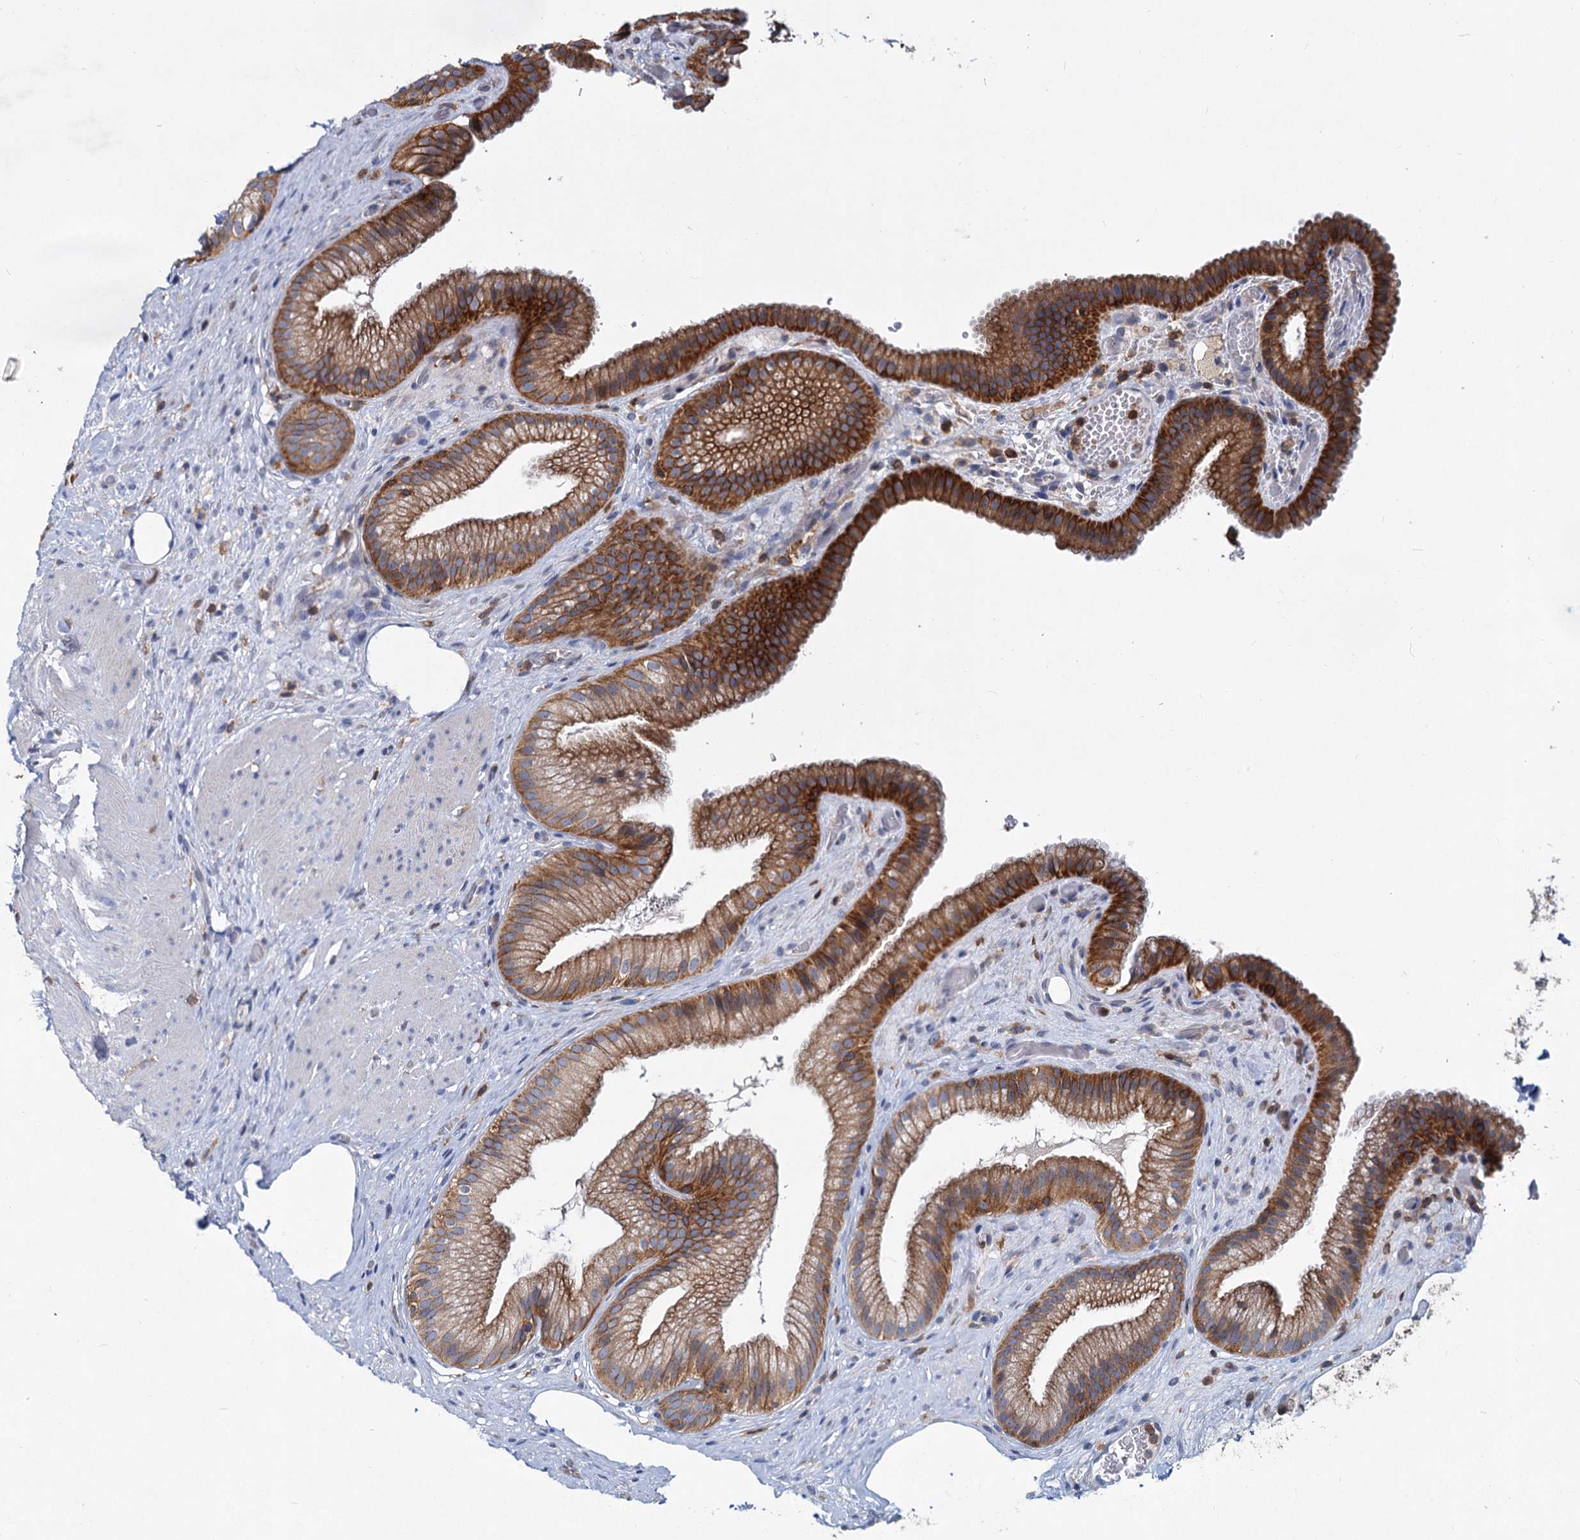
{"staining": {"intensity": "strong", "quantity": ">75%", "location": "cytoplasmic/membranous"}, "tissue": "gallbladder", "cell_type": "Glandular cells", "image_type": "normal", "snomed": [{"axis": "morphology", "description": "Normal tissue, NOS"}, {"axis": "morphology", "description": "Inflammation, NOS"}, {"axis": "topography", "description": "Gallbladder"}], "caption": "High-magnification brightfield microscopy of benign gallbladder stained with DAB (3,3'-diaminobenzidine) (brown) and counterstained with hematoxylin (blue). glandular cells exhibit strong cytoplasmic/membranous positivity is identified in approximately>75% of cells. The protein of interest is shown in brown color, while the nuclei are stained blue.", "gene": "LRCH4", "patient": {"sex": "male", "age": 51}}